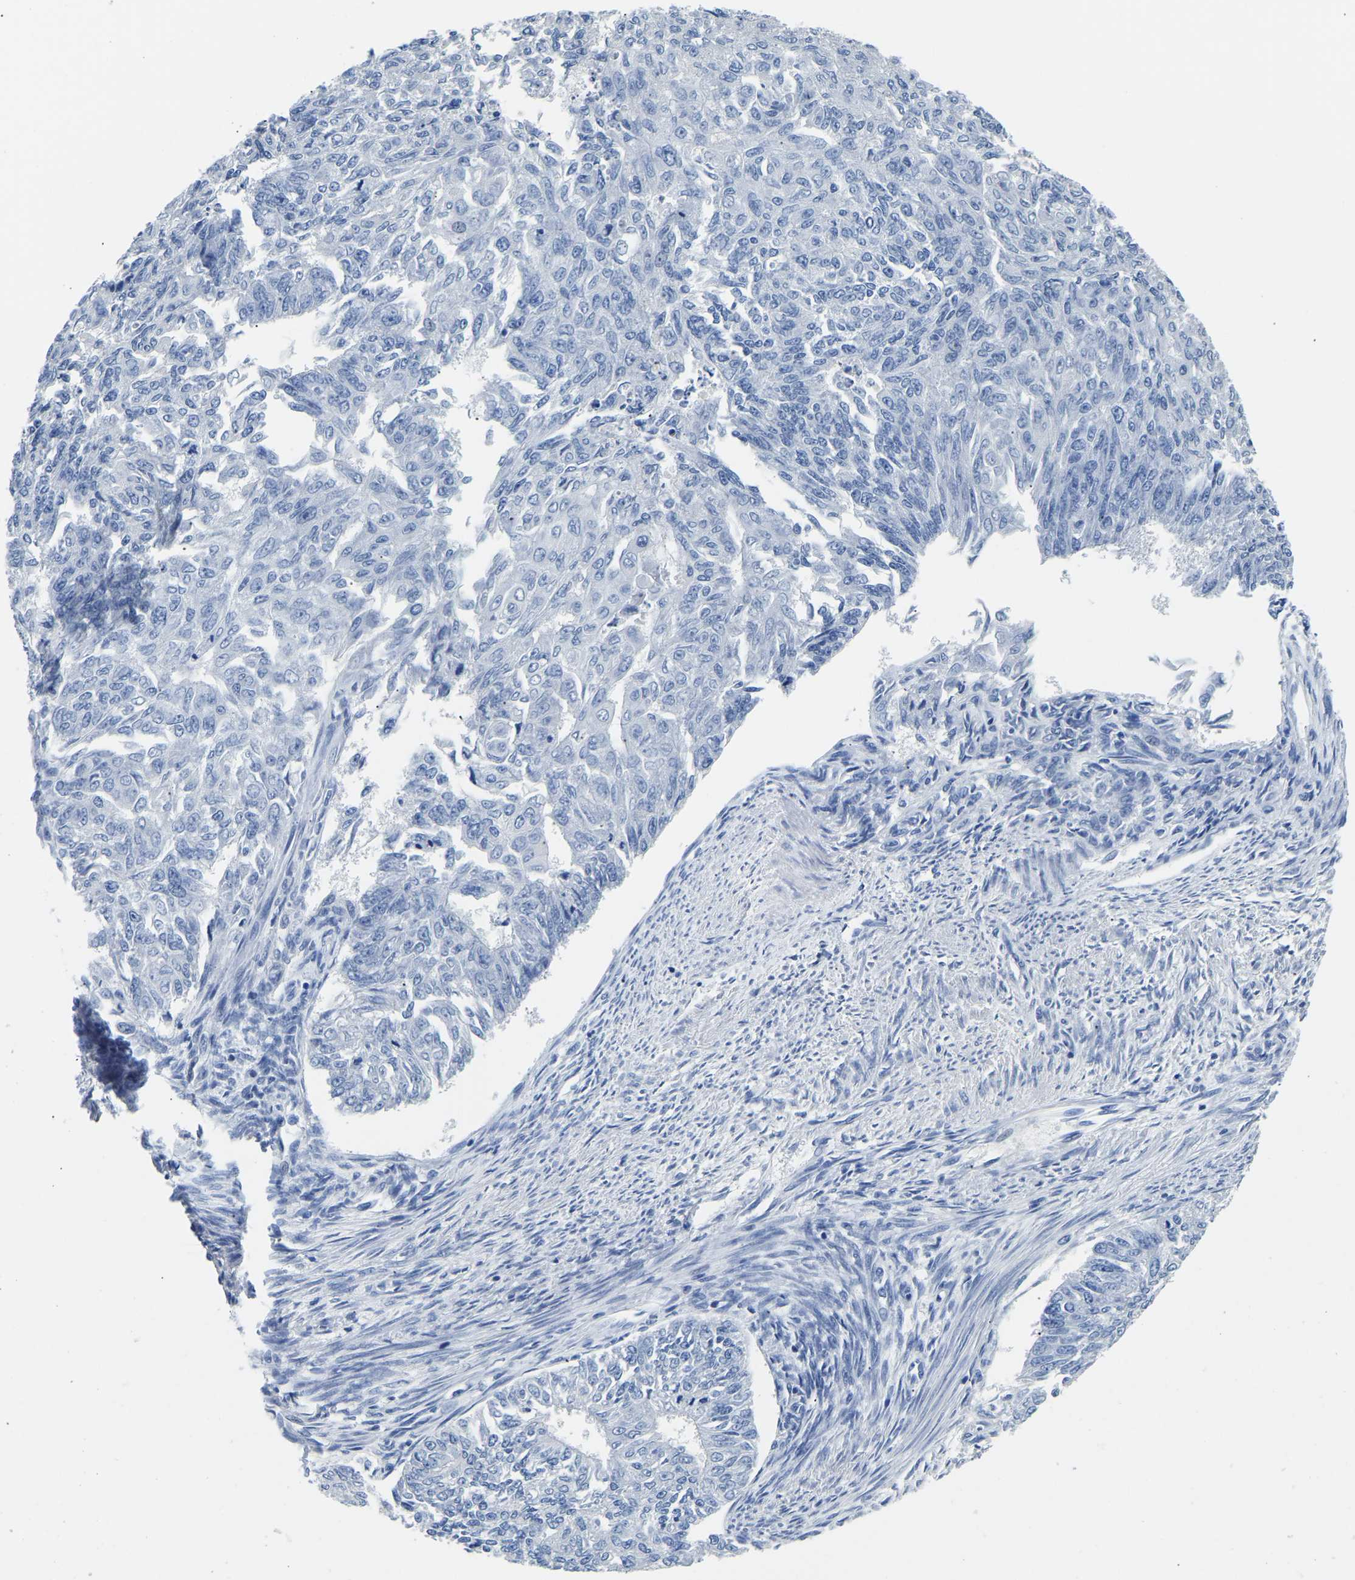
{"staining": {"intensity": "negative", "quantity": "none", "location": "none"}, "tissue": "endometrial cancer", "cell_type": "Tumor cells", "image_type": "cancer", "snomed": [{"axis": "morphology", "description": "Adenocarcinoma, NOS"}, {"axis": "topography", "description": "Endometrium"}], "caption": "Immunohistochemistry histopathology image of human endometrial adenocarcinoma stained for a protein (brown), which shows no positivity in tumor cells. (DAB (3,3'-diaminobenzidine) immunohistochemistry (IHC) visualized using brightfield microscopy, high magnification).", "gene": "PCK2", "patient": {"sex": "female", "age": 32}}